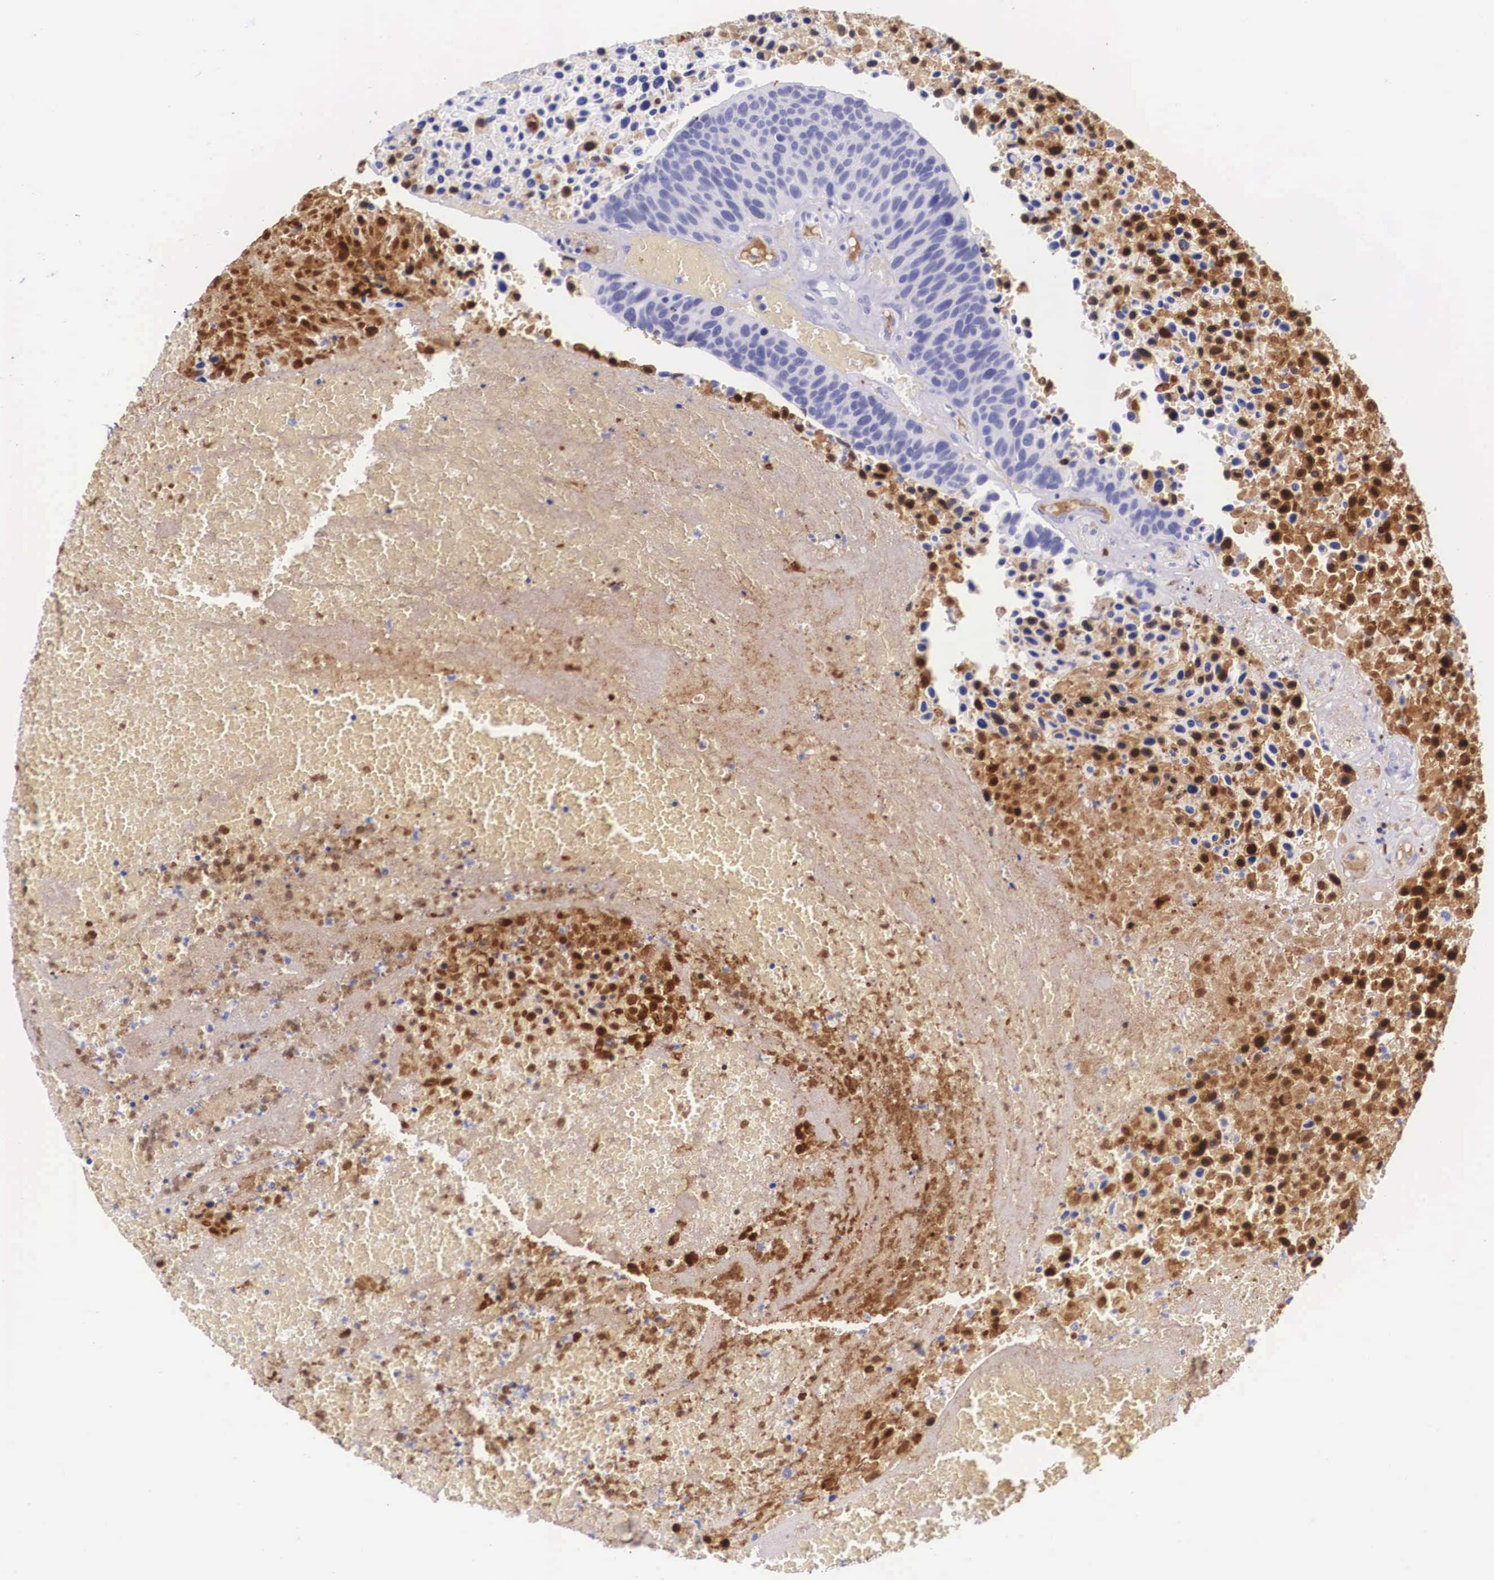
{"staining": {"intensity": "negative", "quantity": "none", "location": "none"}, "tissue": "urothelial cancer", "cell_type": "Tumor cells", "image_type": "cancer", "snomed": [{"axis": "morphology", "description": "Urothelial carcinoma, High grade"}, {"axis": "topography", "description": "Urinary bladder"}], "caption": "Urothelial cancer was stained to show a protein in brown. There is no significant positivity in tumor cells.", "gene": "PLG", "patient": {"sex": "male", "age": 66}}